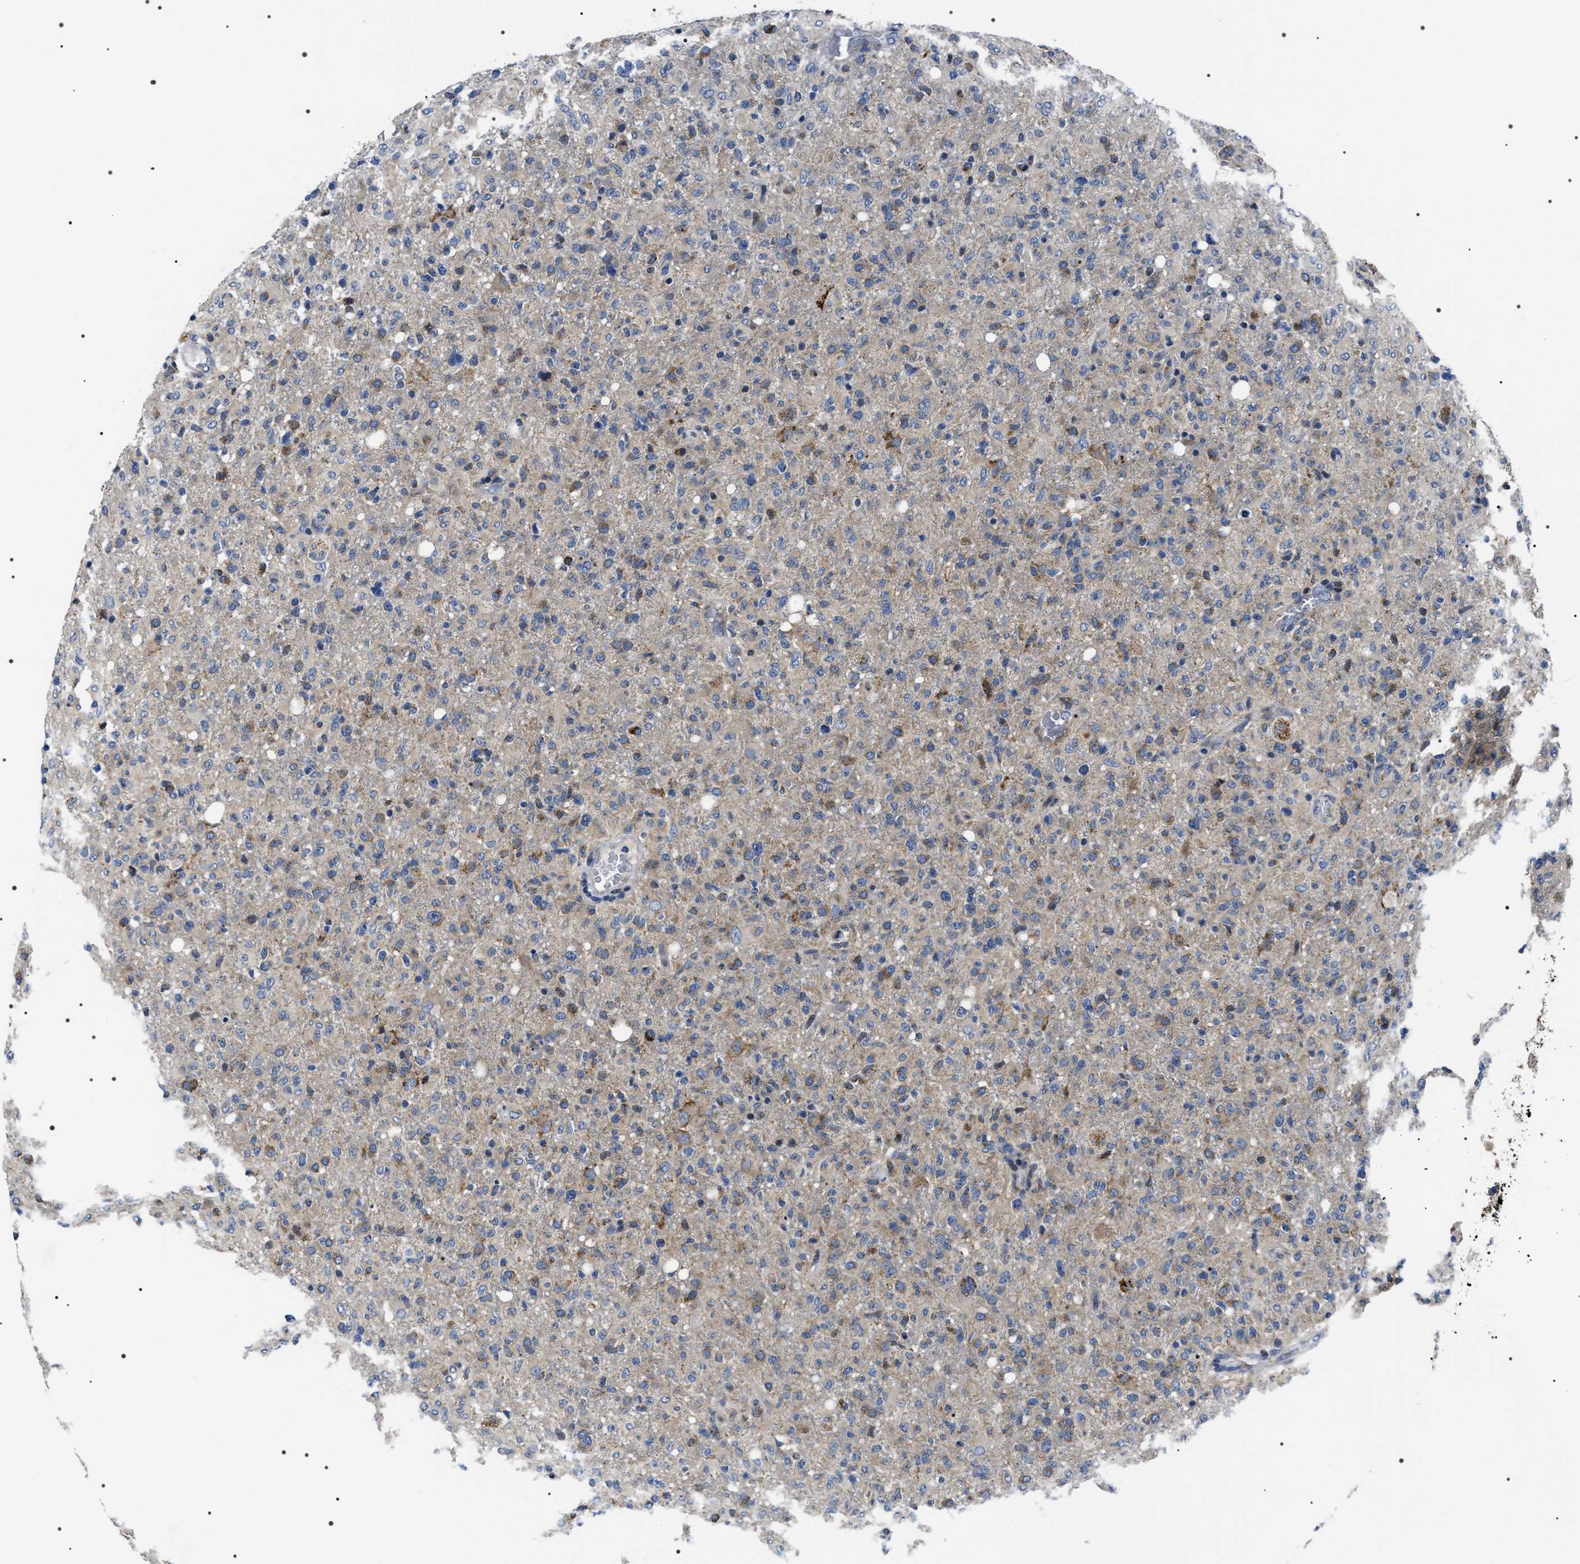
{"staining": {"intensity": "weak", "quantity": "25%-75%", "location": "cytoplasmic/membranous"}, "tissue": "glioma", "cell_type": "Tumor cells", "image_type": "cancer", "snomed": [{"axis": "morphology", "description": "Glioma, malignant, High grade"}, {"axis": "topography", "description": "Brain"}], "caption": "Protein expression analysis of glioma displays weak cytoplasmic/membranous expression in about 25%-75% of tumor cells. (Brightfield microscopy of DAB IHC at high magnification).", "gene": "NTMT1", "patient": {"sex": "female", "age": 57}}